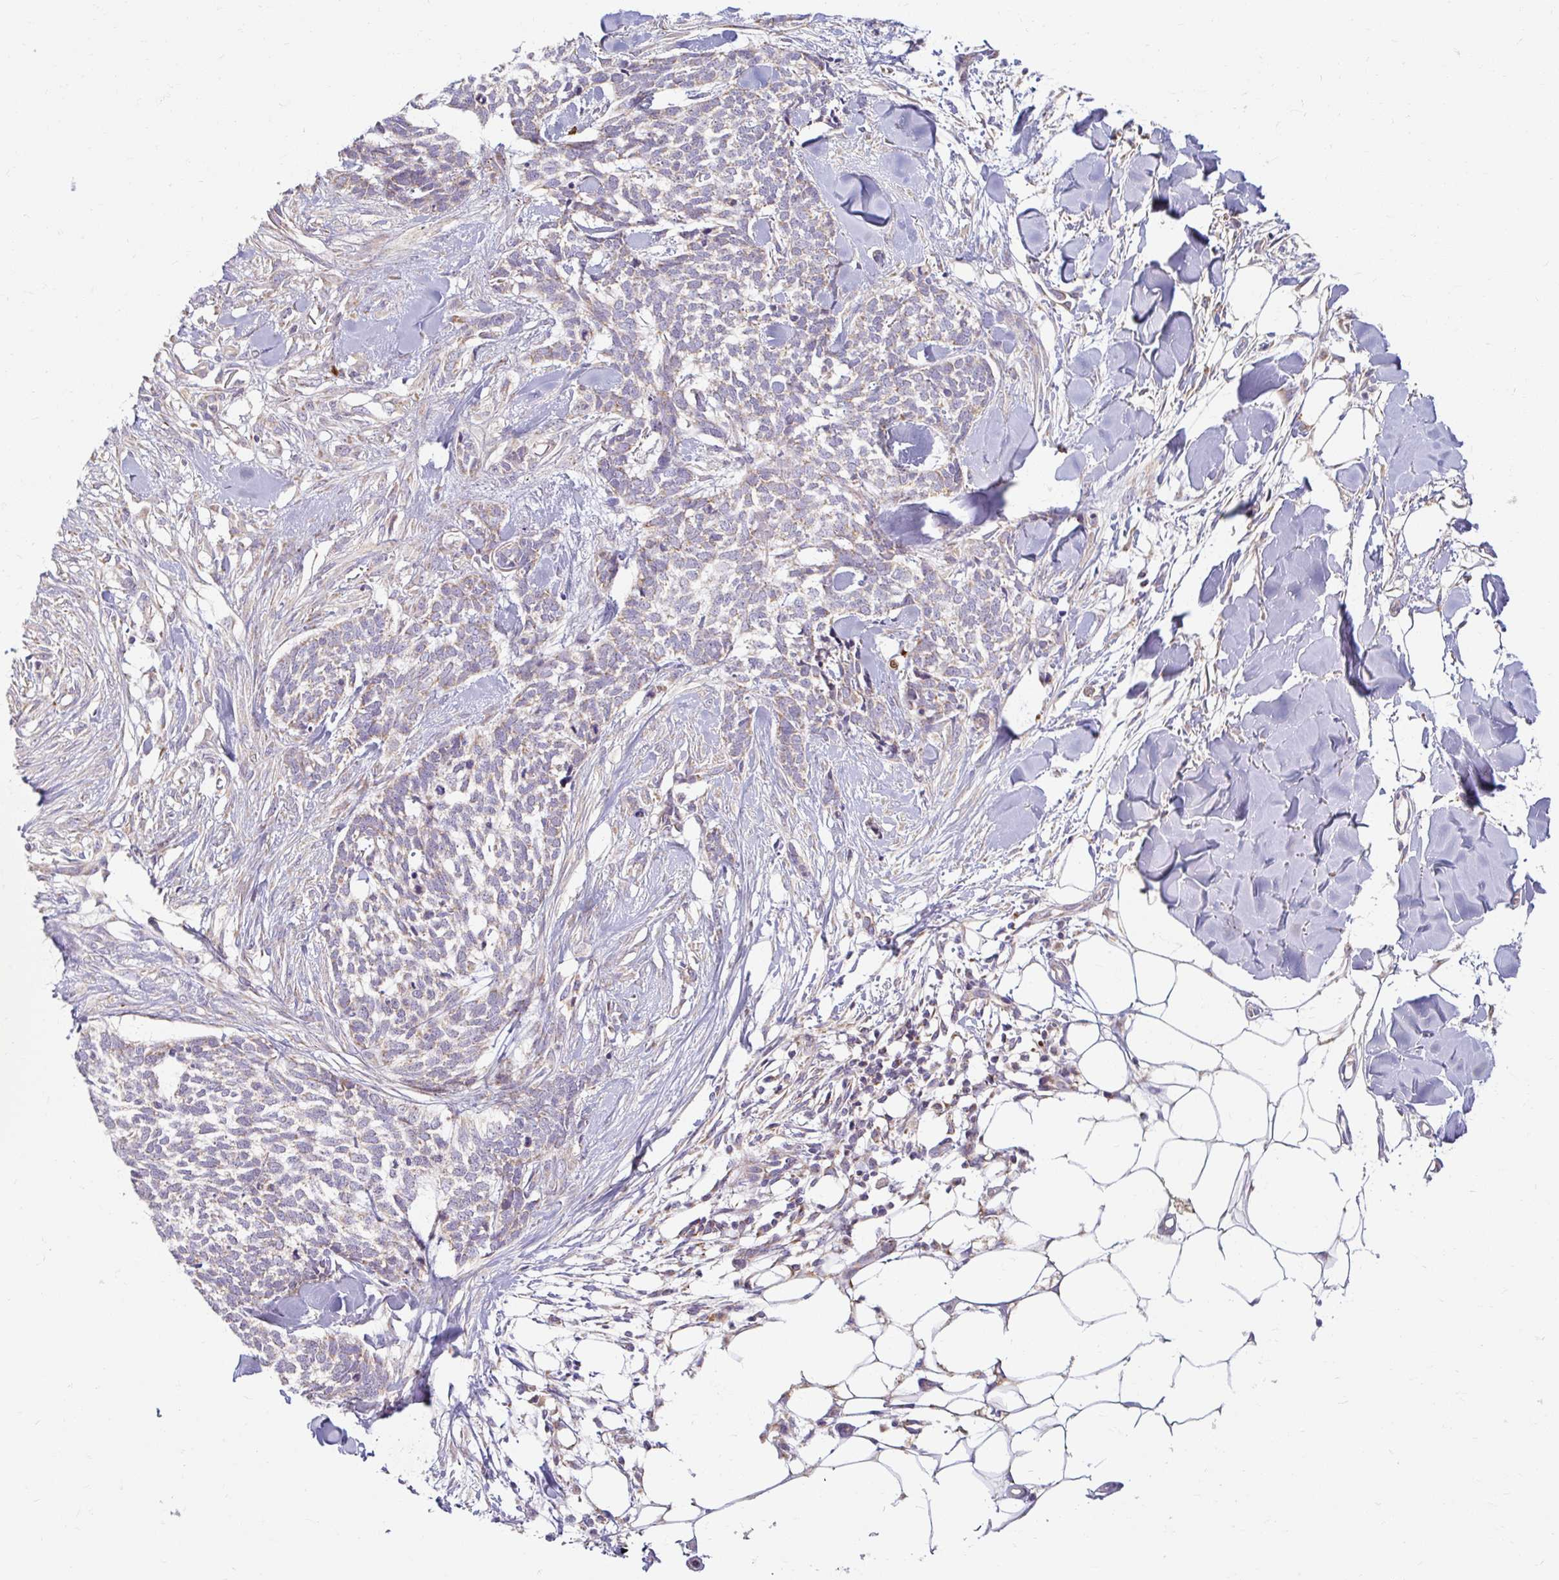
{"staining": {"intensity": "negative", "quantity": "none", "location": "none"}, "tissue": "skin cancer", "cell_type": "Tumor cells", "image_type": "cancer", "snomed": [{"axis": "morphology", "description": "Basal cell carcinoma"}, {"axis": "topography", "description": "Skin"}], "caption": "Histopathology image shows no significant protein staining in tumor cells of skin basal cell carcinoma.", "gene": "SKP2", "patient": {"sex": "female", "age": 59}}